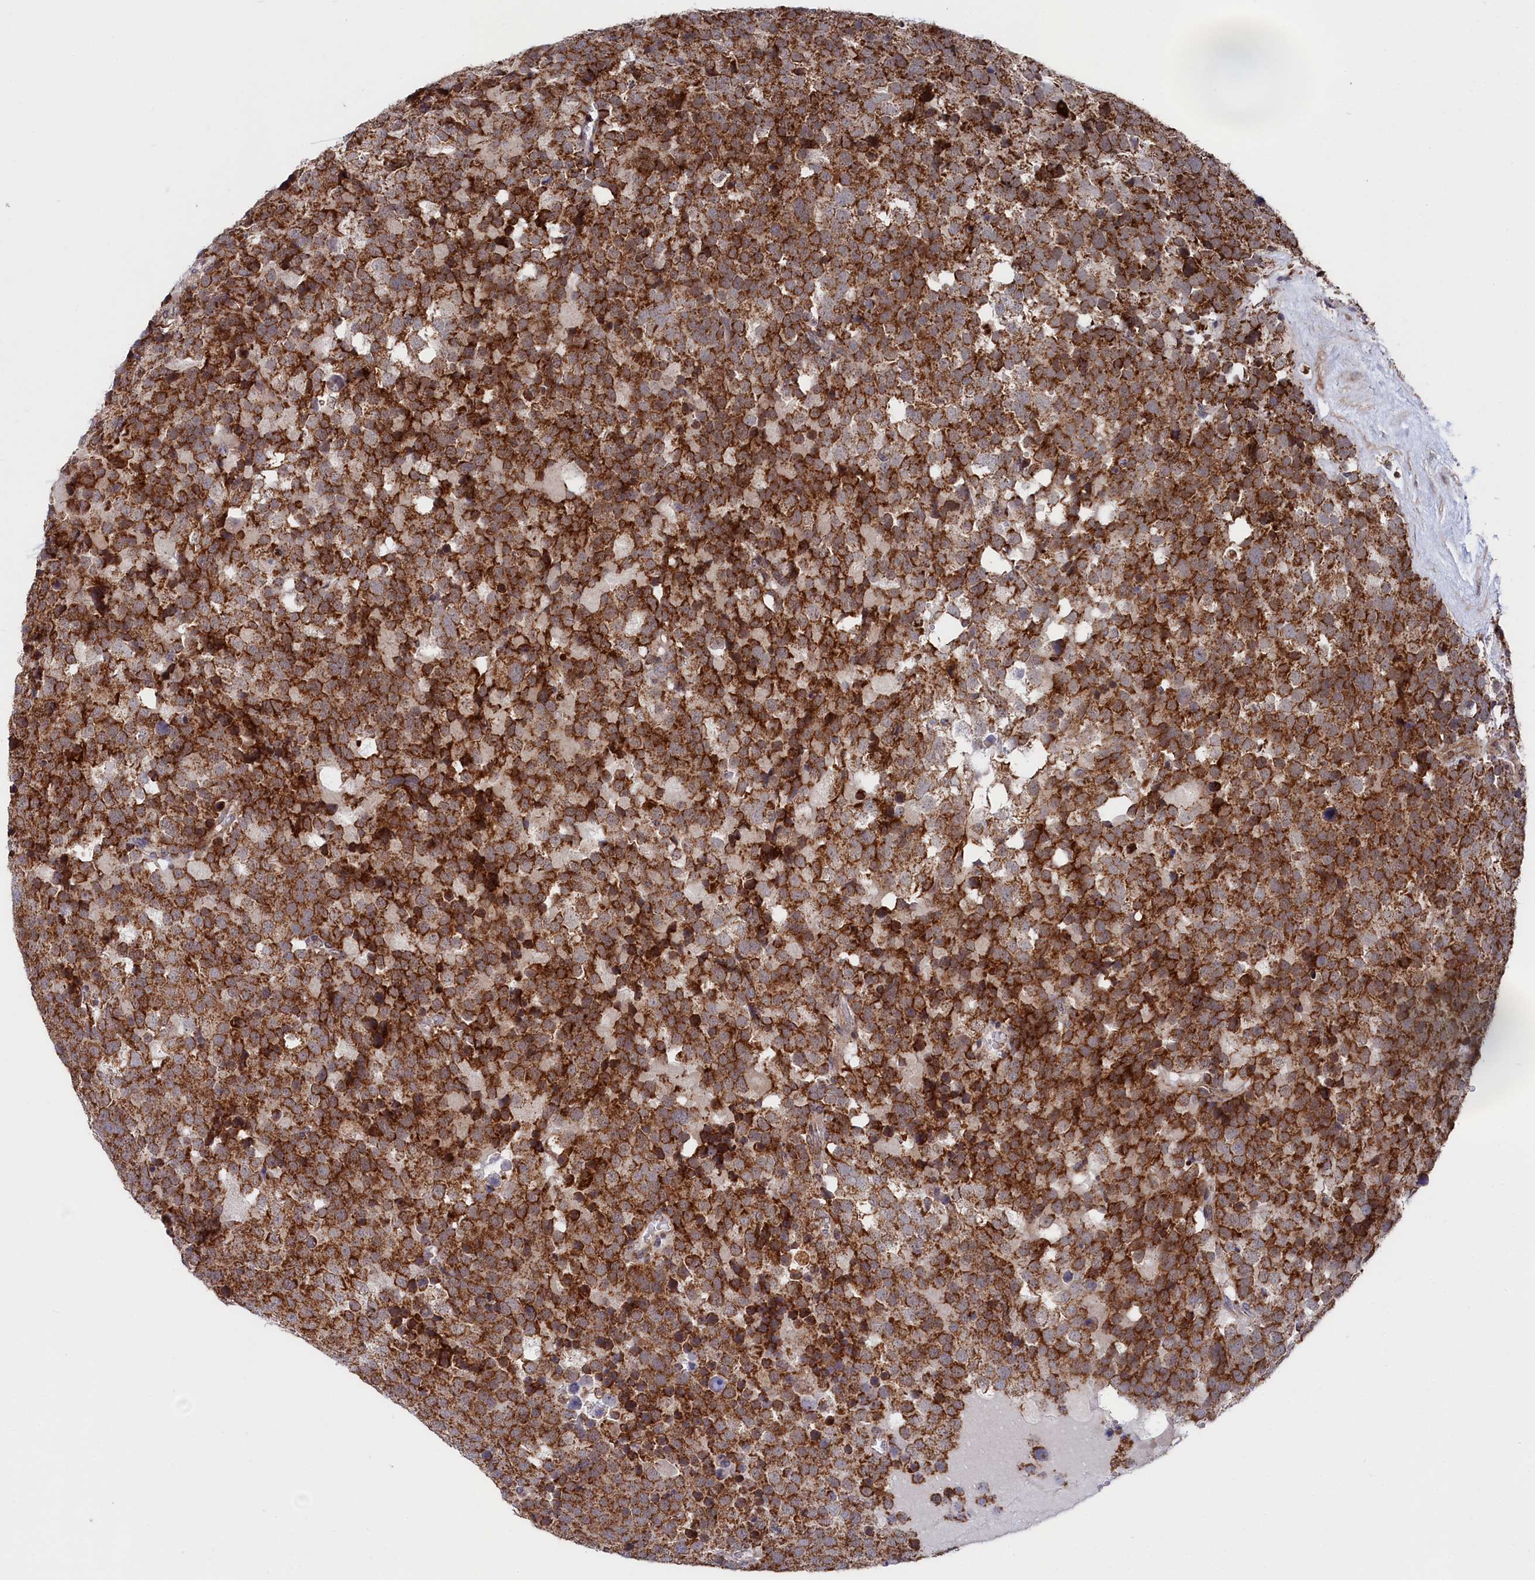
{"staining": {"intensity": "strong", "quantity": ">75%", "location": "cytoplasmic/membranous"}, "tissue": "testis cancer", "cell_type": "Tumor cells", "image_type": "cancer", "snomed": [{"axis": "morphology", "description": "Seminoma, NOS"}, {"axis": "topography", "description": "Testis"}], "caption": "Immunohistochemical staining of human testis cancer (seminoma) exhibits high levels of strong cytoplasmic/membranous protein positivity in about >75% of tumor cells.", "gene": "CHCHD1", "patient": {"sex": "male", "age": 71}}